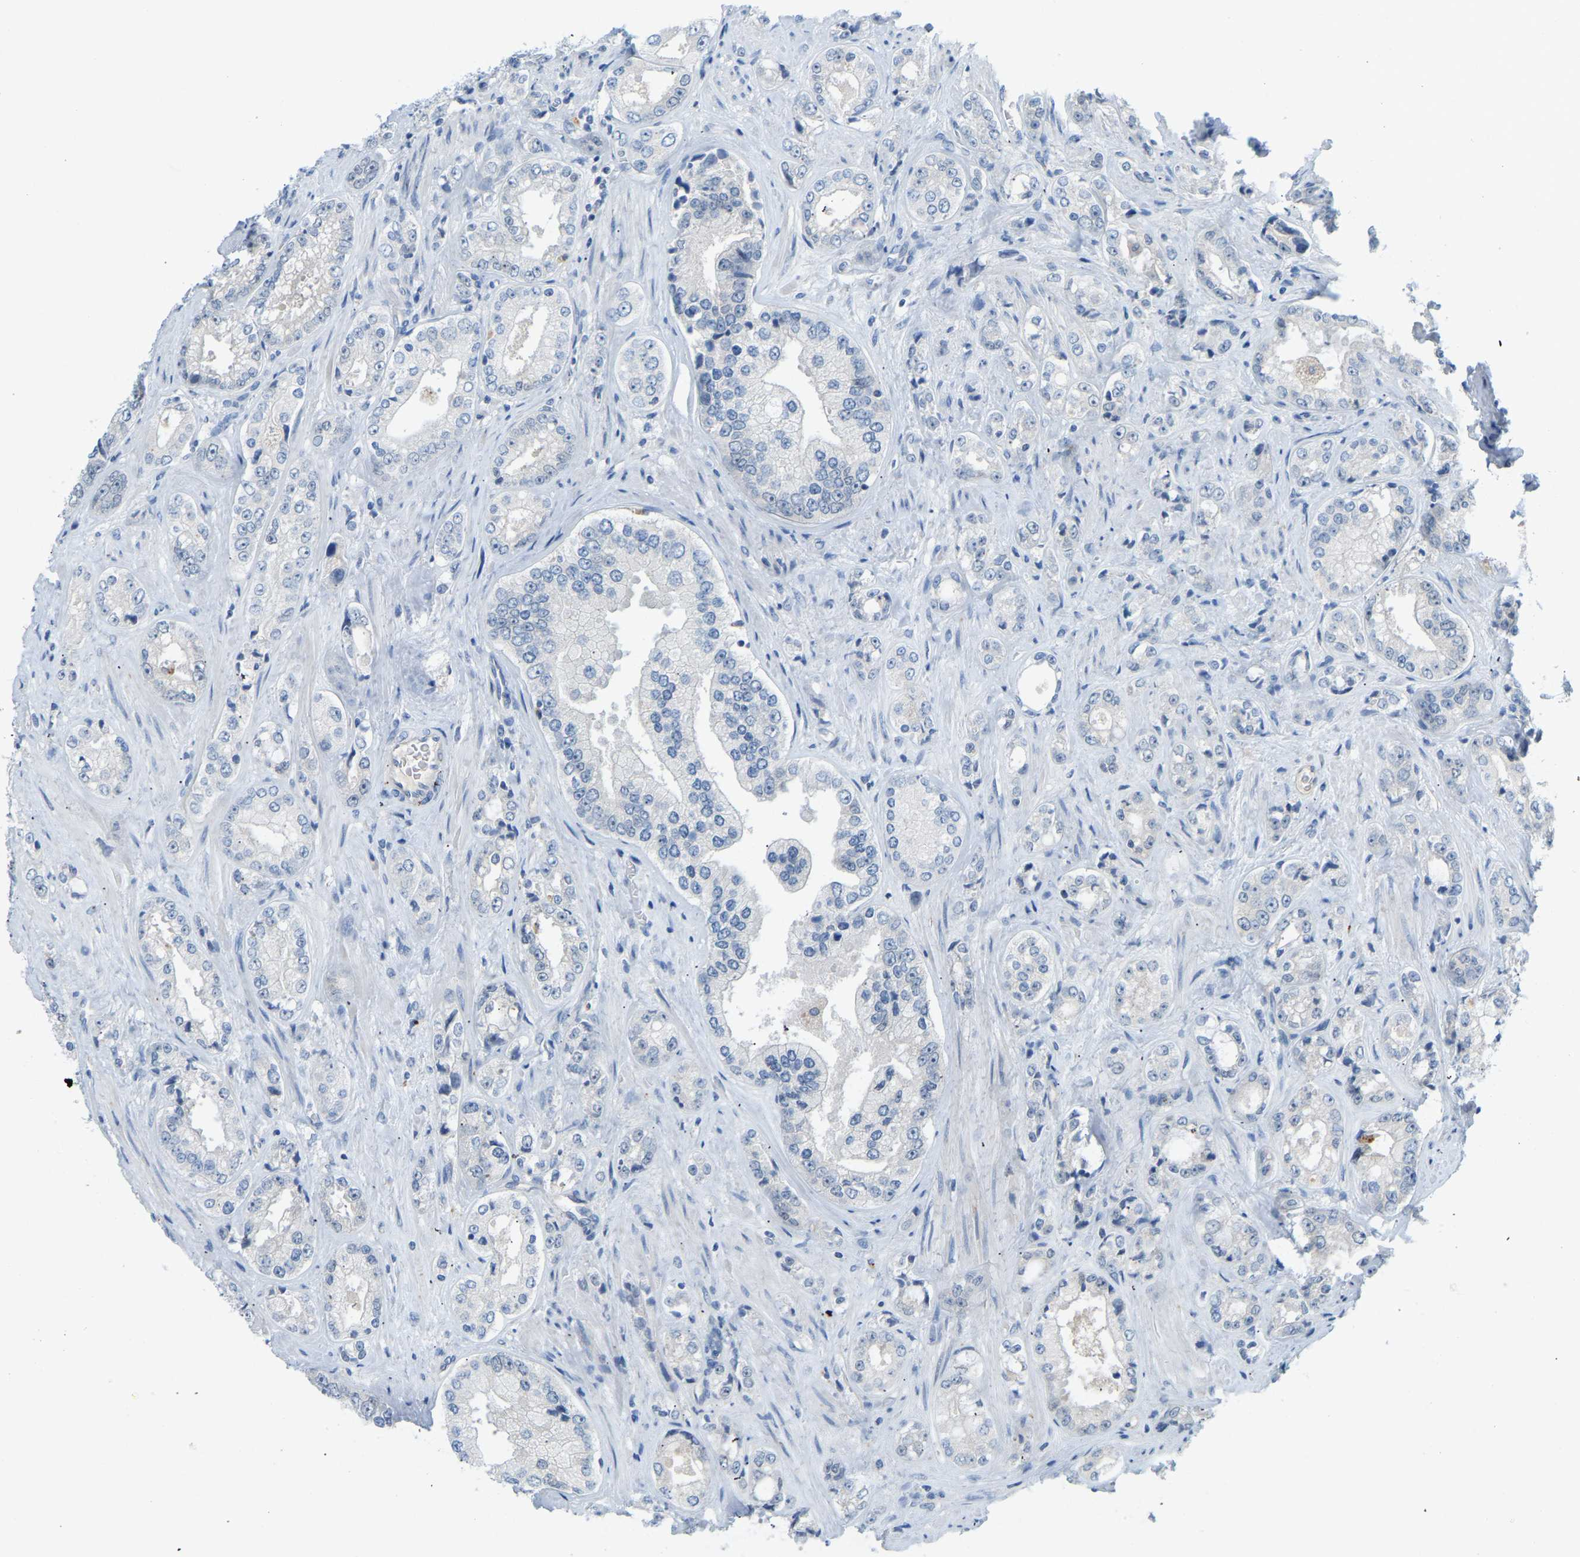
{"staining": {"intensity": "negative", "quantity": "none", "location": "none"}, "tissue": "prostate cancer", "cell_type": "Tumor cells", "image_type": "cancer", "snomed": [{"axis": "morphology", "description": "Adenocarcinoma, High grade"}, {"axis": "topography", "description": "Prostate"}], "caption": "Immunohistochemistry of human prostate cancer reveals no expression in tumor cells.", "gene": "NME8", "patient": {"sex": "male", "age": 61}}